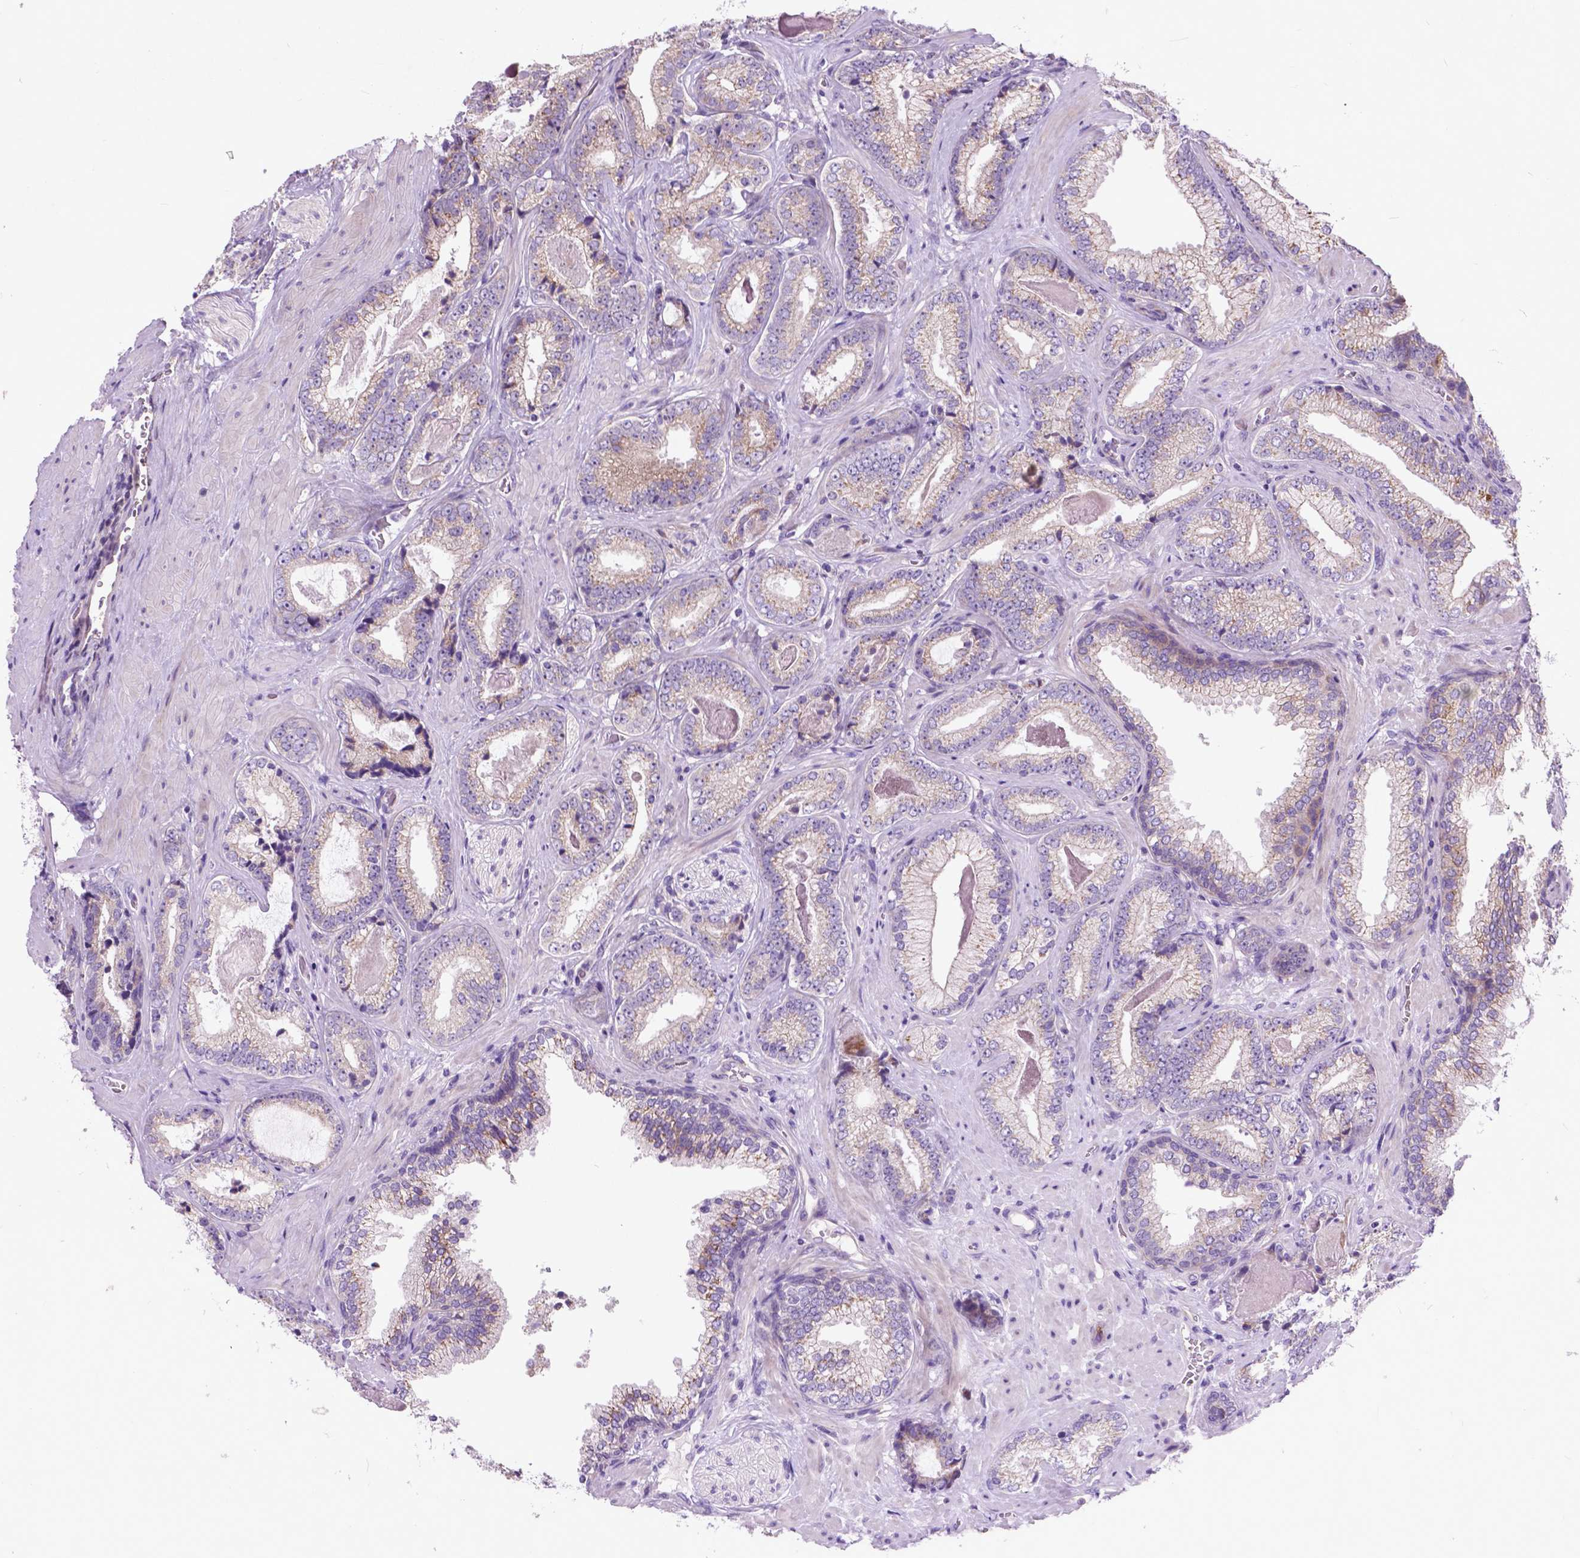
{"staining": {"intensity": "moderate", "quantity": "<25%", "location": "cytoplasmic/membranous"}, "tissue": "prostate cancer", "cell_type": "Tumor cells", "image_type": "cancer", "snomed": [{"axis": "morphology", "description": "Adenocarcinoma, Low grade"}, {"axis": "topography", "description": "Prostate"}], "caption": "Immunohistochemical staining of human adenocarcinoma (low-grade) (prostate) shows moderate cytoplasmic/membranous protein positivity in about <25% of tumor cells.", "gene": "ATG4D", "patient": {"sex": "male", "age": 61}}